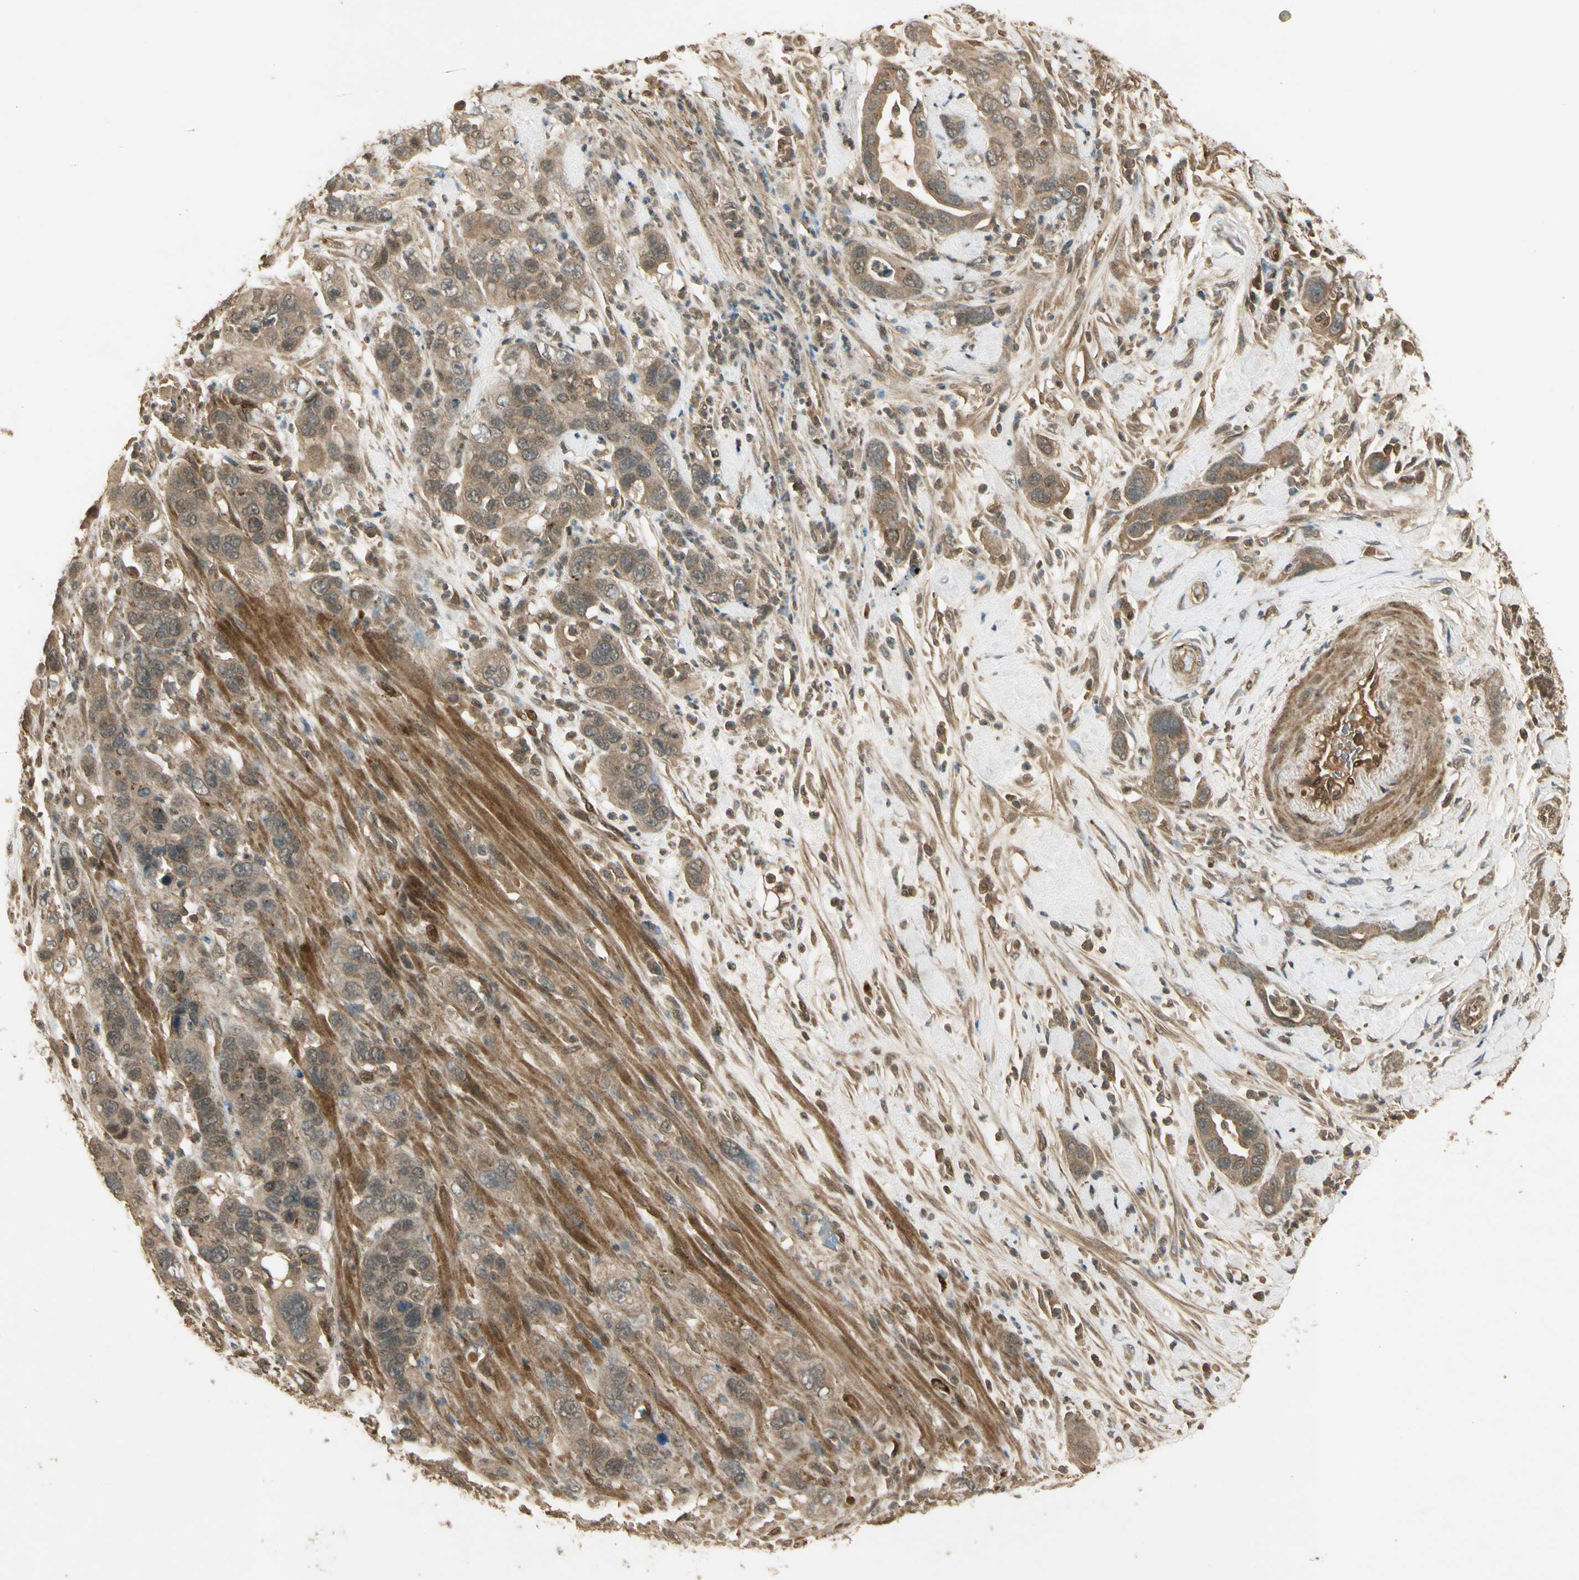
{"staining": {"intensity": "moderate", "quantity": ">75%", "location": "cytoplasmic/membranous"}, "tissue": "pancreatic cancer", "cell_type": "Tumor cells", "image_type": "cancer", "snomed": [{"axis": "morphology", "description": "Adenocarcinoma, NOS"}, {"axis": "topography", "description": "Pancreas"}], "caption": "The histopathology image shows a brown stain indicating the presence of a protein in the cytoplasmic/membranous of tumor cells in pancreatic cancer (adenocarcinoma).", "gene": "GMEB2", "patient": {"sex": "female", "age": 71}}